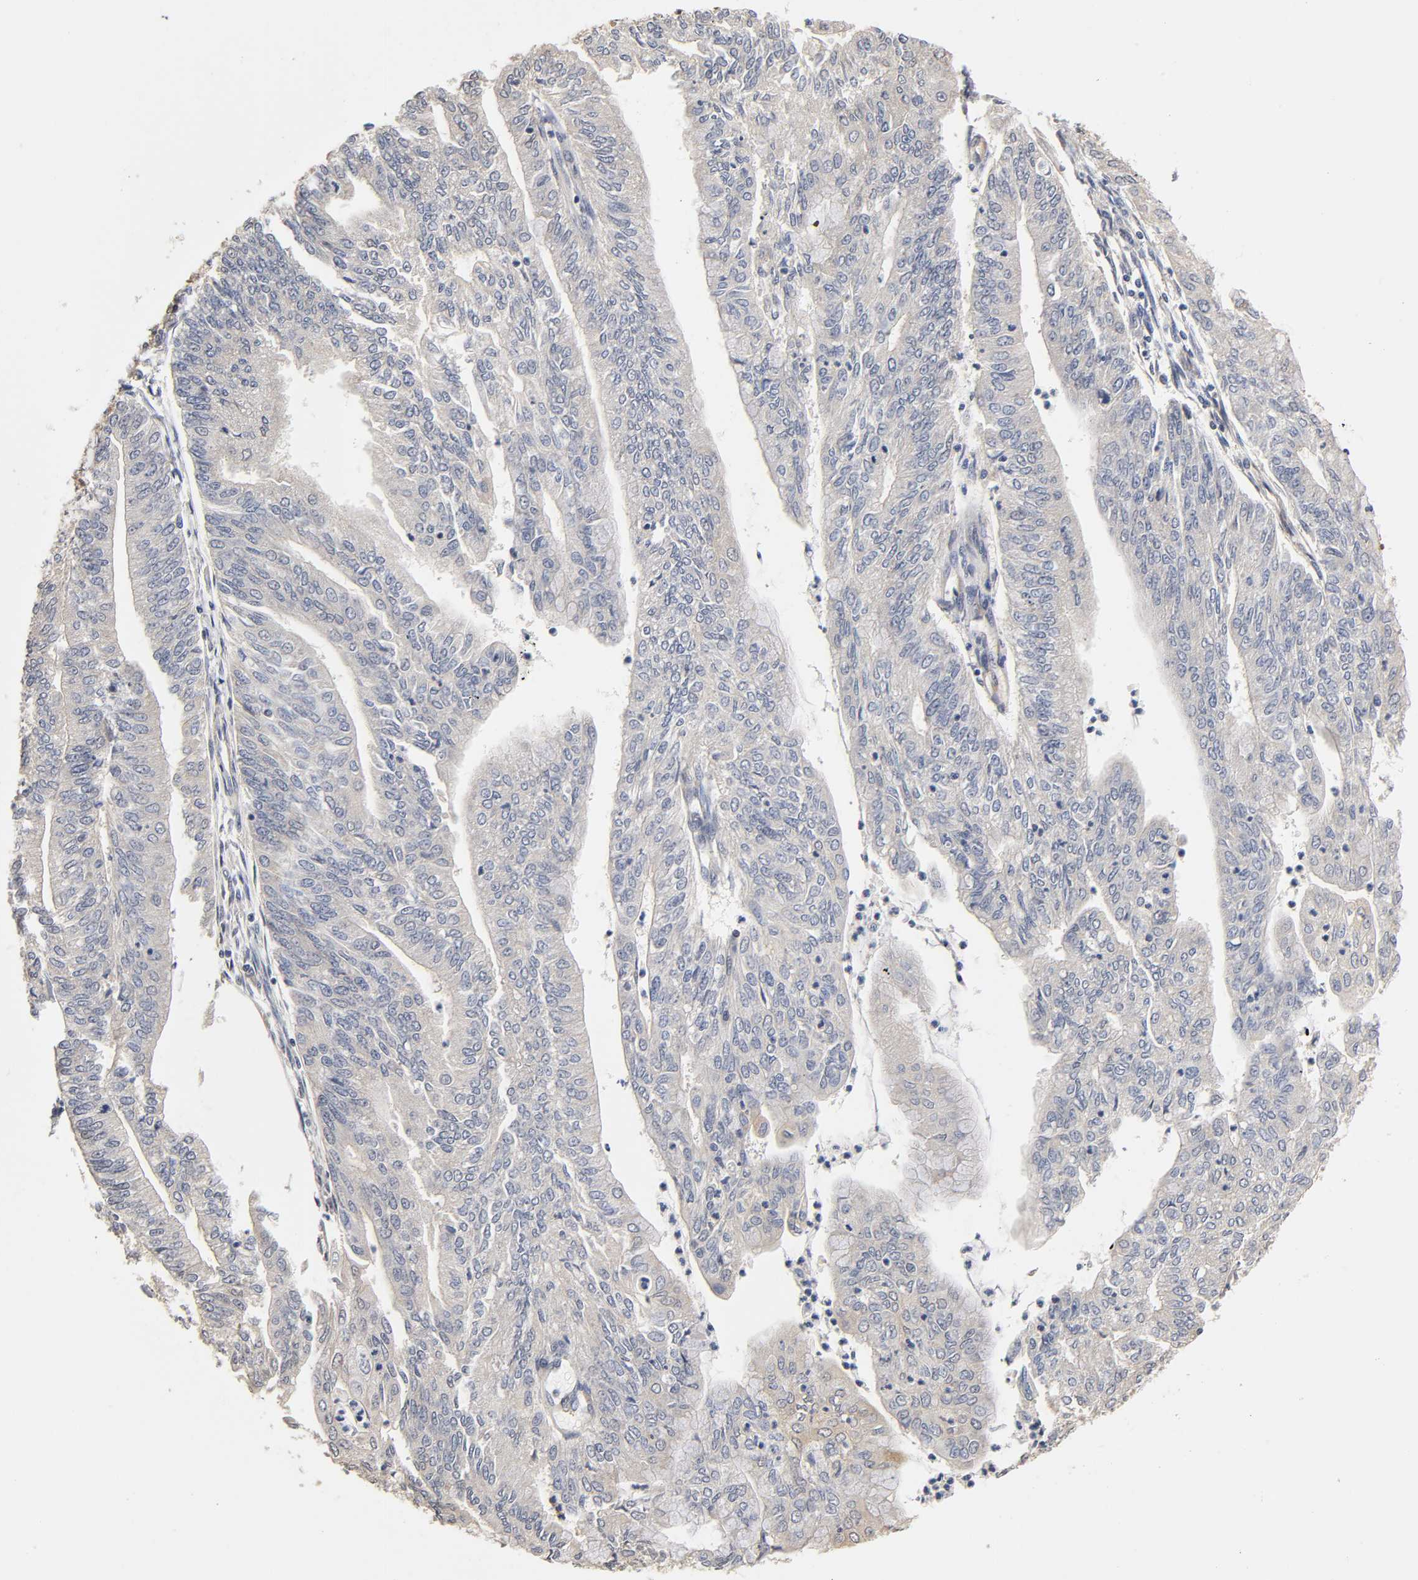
{"staining": {"intensity": "negative", "quantity": "none", "location": "none"}, "tissue": "endometrial cancer", "cell_type": "Tumor cells", "image_type": "cancer", "snomed": [{"axis": "morphology", "description": "Adenocarcinoma, NOS"}, {"axis": "topography", "description": "Endometrium"}], "caption": "The micrograph exhibits no staining of tumor cells in adenocarcinoma (endometrial).", "gene": "PDE5A", "patient": {"sex": "female", "age": 59}}